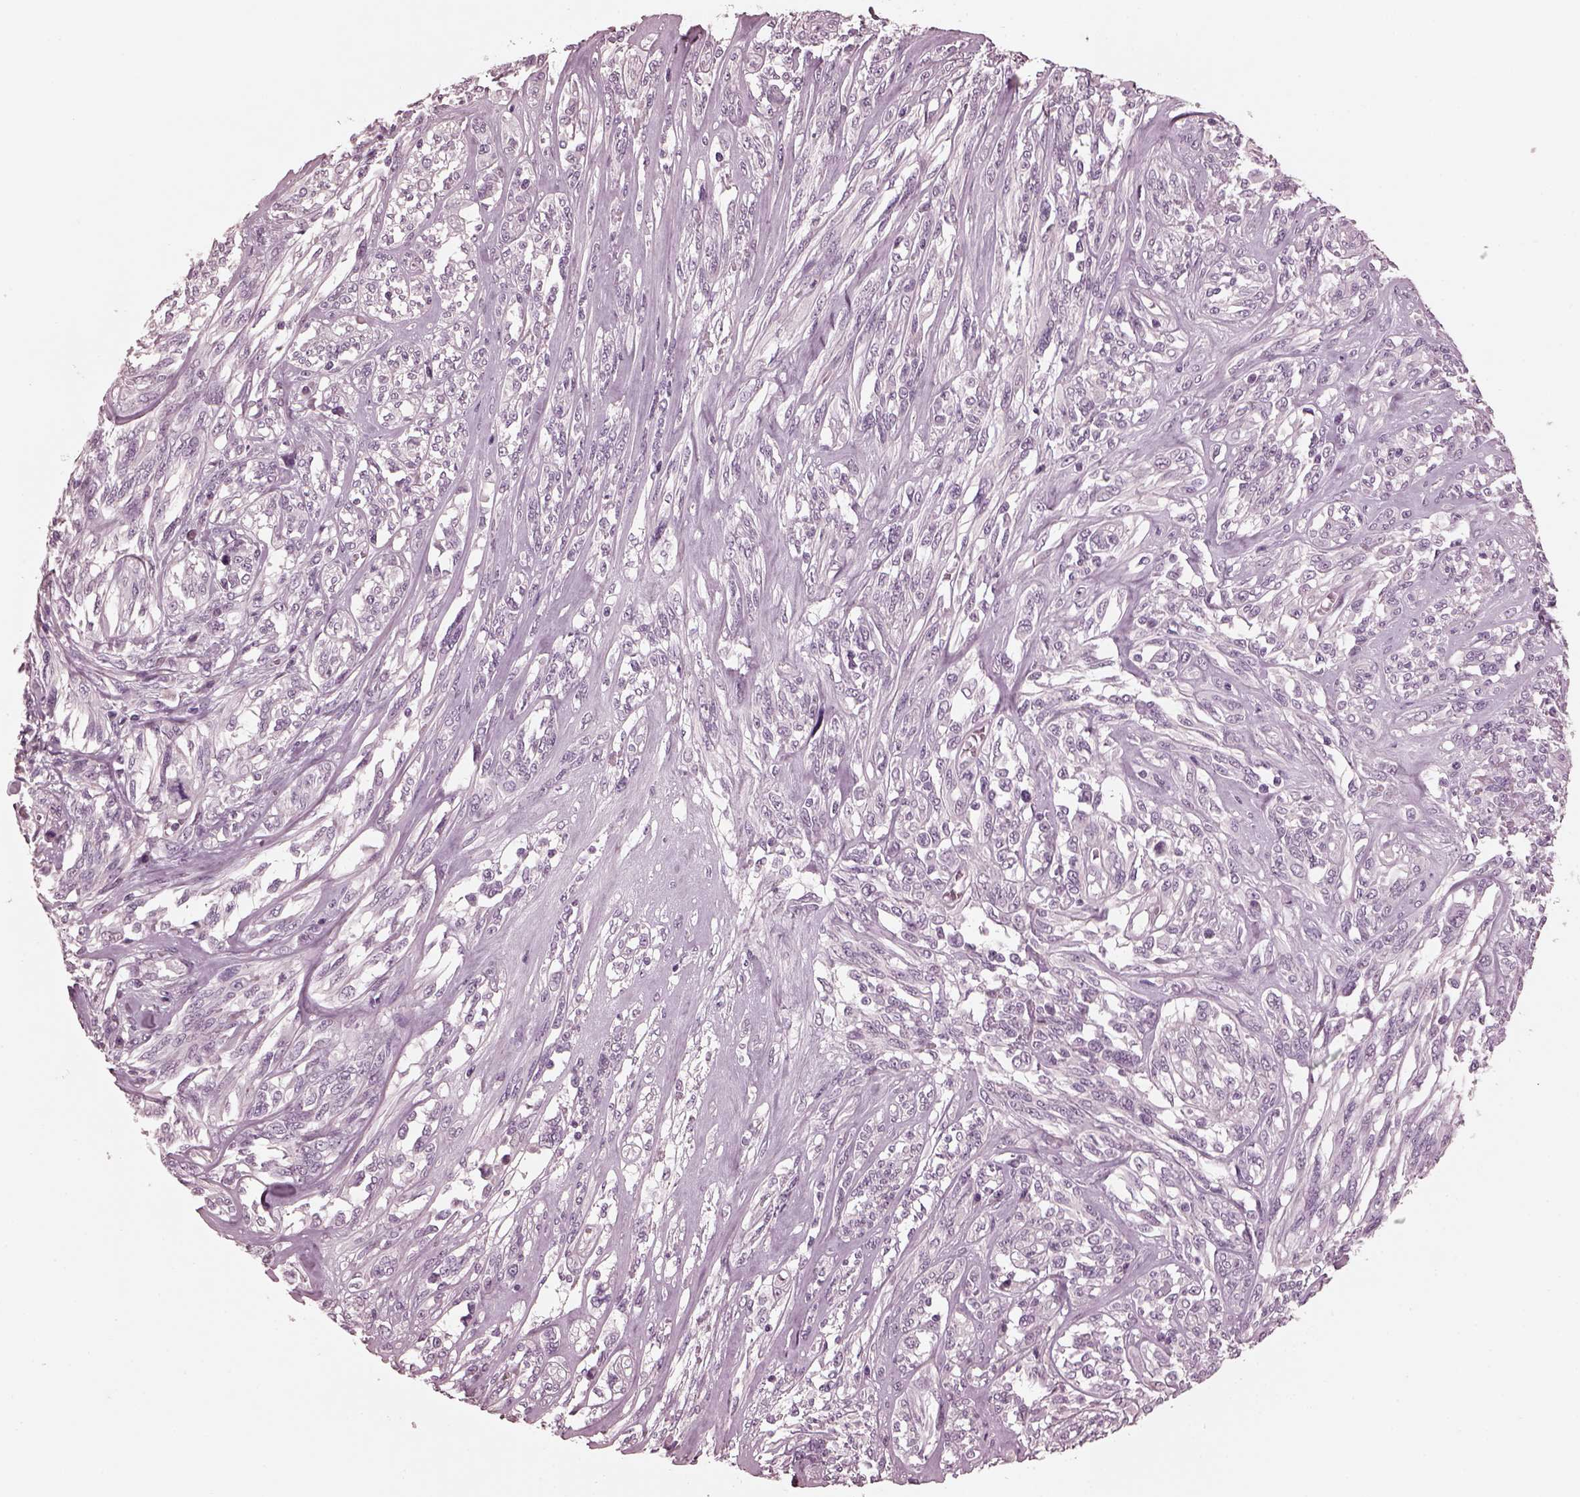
{"staining": {"intensity": "negative", "quantity": "none", "location": "none"}, "tissue": "melanoma", "cell_type": "Tumor cells", "image_type": "cancer", "snomed": [{"axis": "morphology", "description": "Malignant melanoma, NOS"}, {"axis": "topography", "description": "Skin"}], "caption": "Immunohistochemical staining of melanoma displays no significant staining in tumor cells.", "gene": "CGA", "patient": {"sex": "female", "age": 91}}